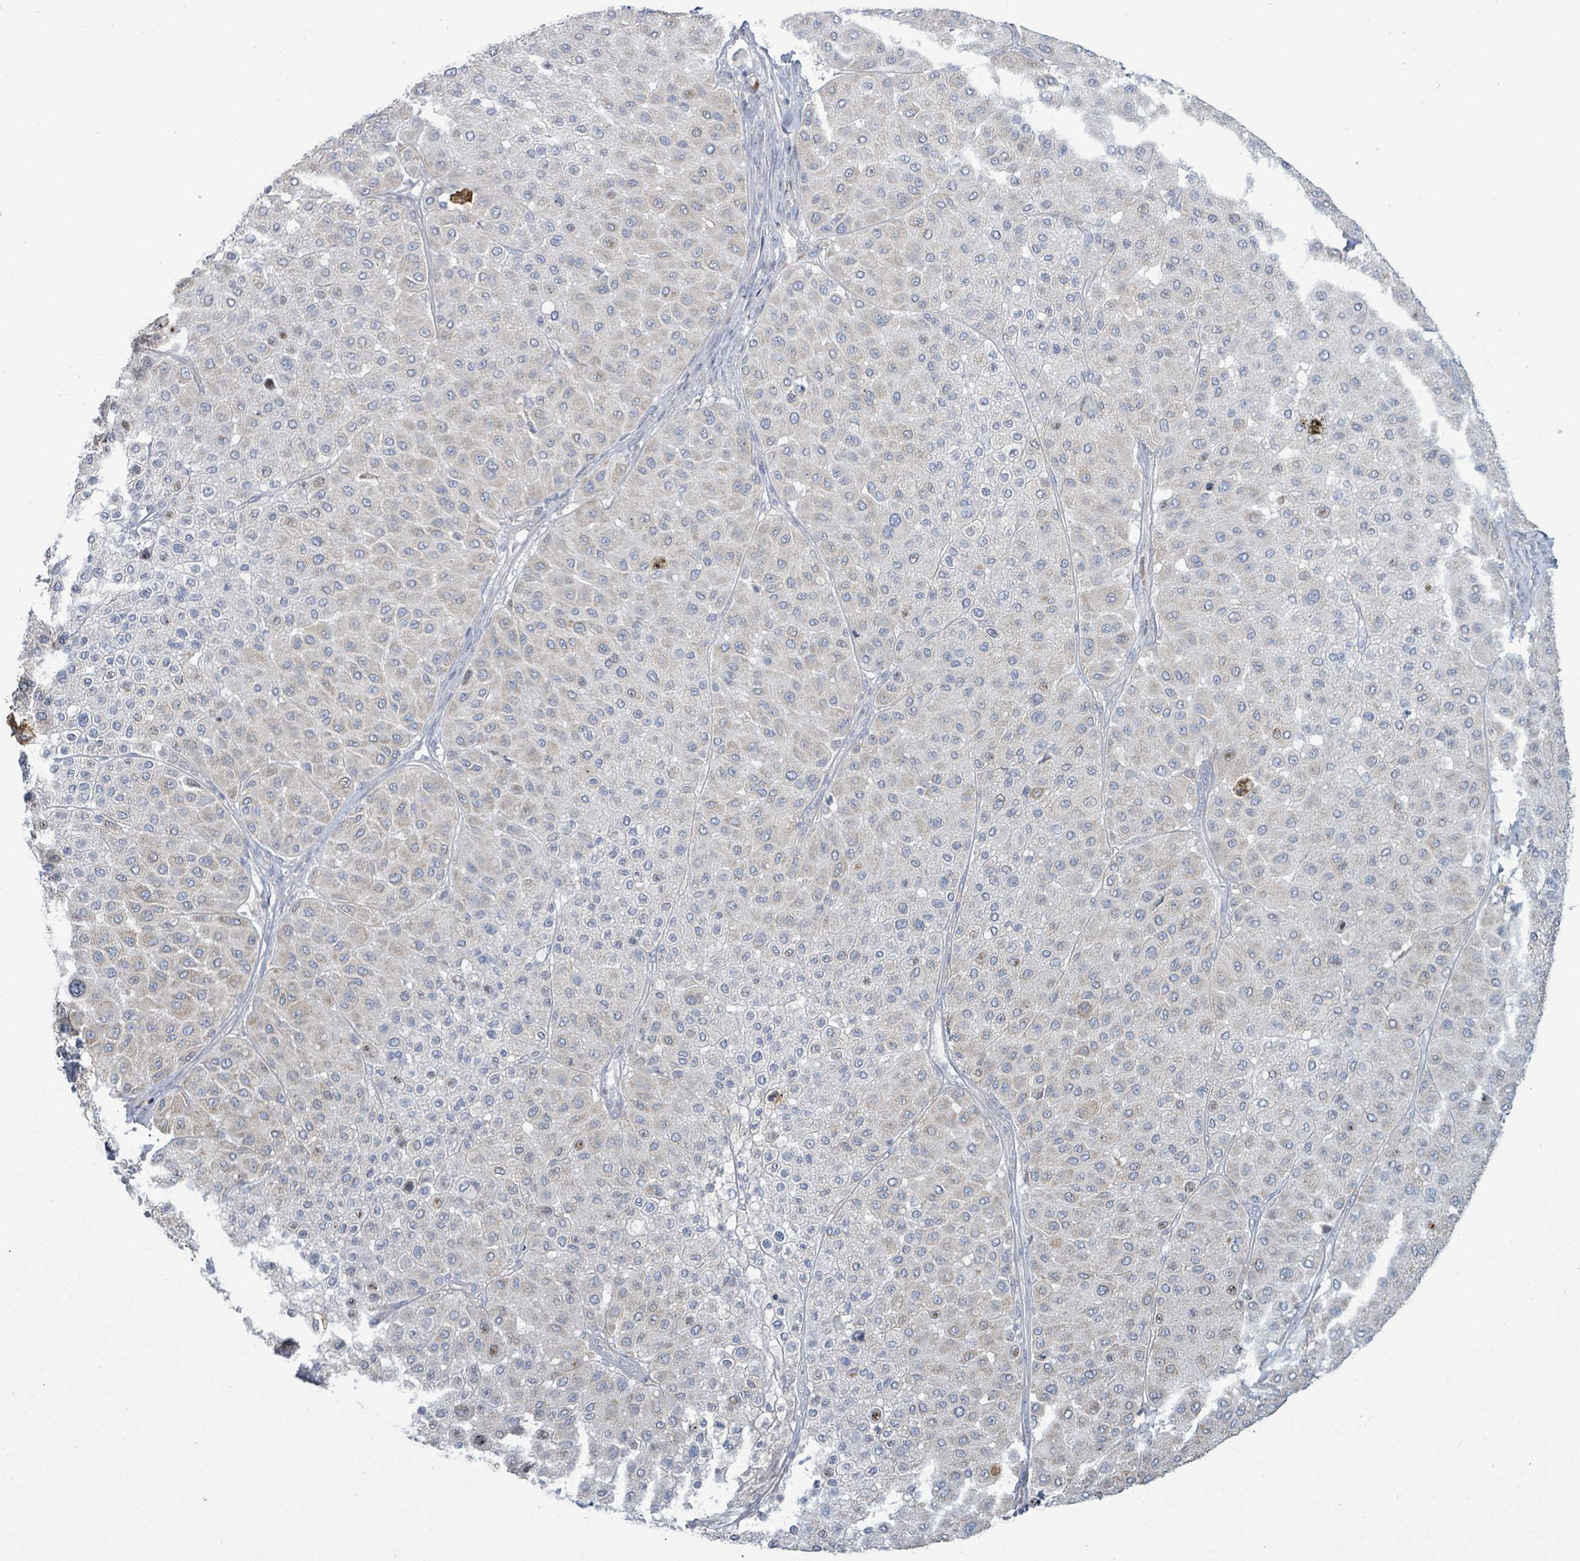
{"staining": {"intensity": "weak", "quantity": "<25%", "location": "cytoplasmic/membranous"}, "tissue": "melanoma", "cell_type": "Tumor cells", "image_type": "cancer", "snomed": [{"axis": "morphology", "description": "Malignant melanoma, Metastatic site"}, {"axis": "topography", "description": "Smooth muscle"}], "caption": "Melanoma was stained to show a protein in brown. There is no significant positivity in tumor cells.", "gene": "SIRPB1", "patient": {"sex": "male", "age": 41}}